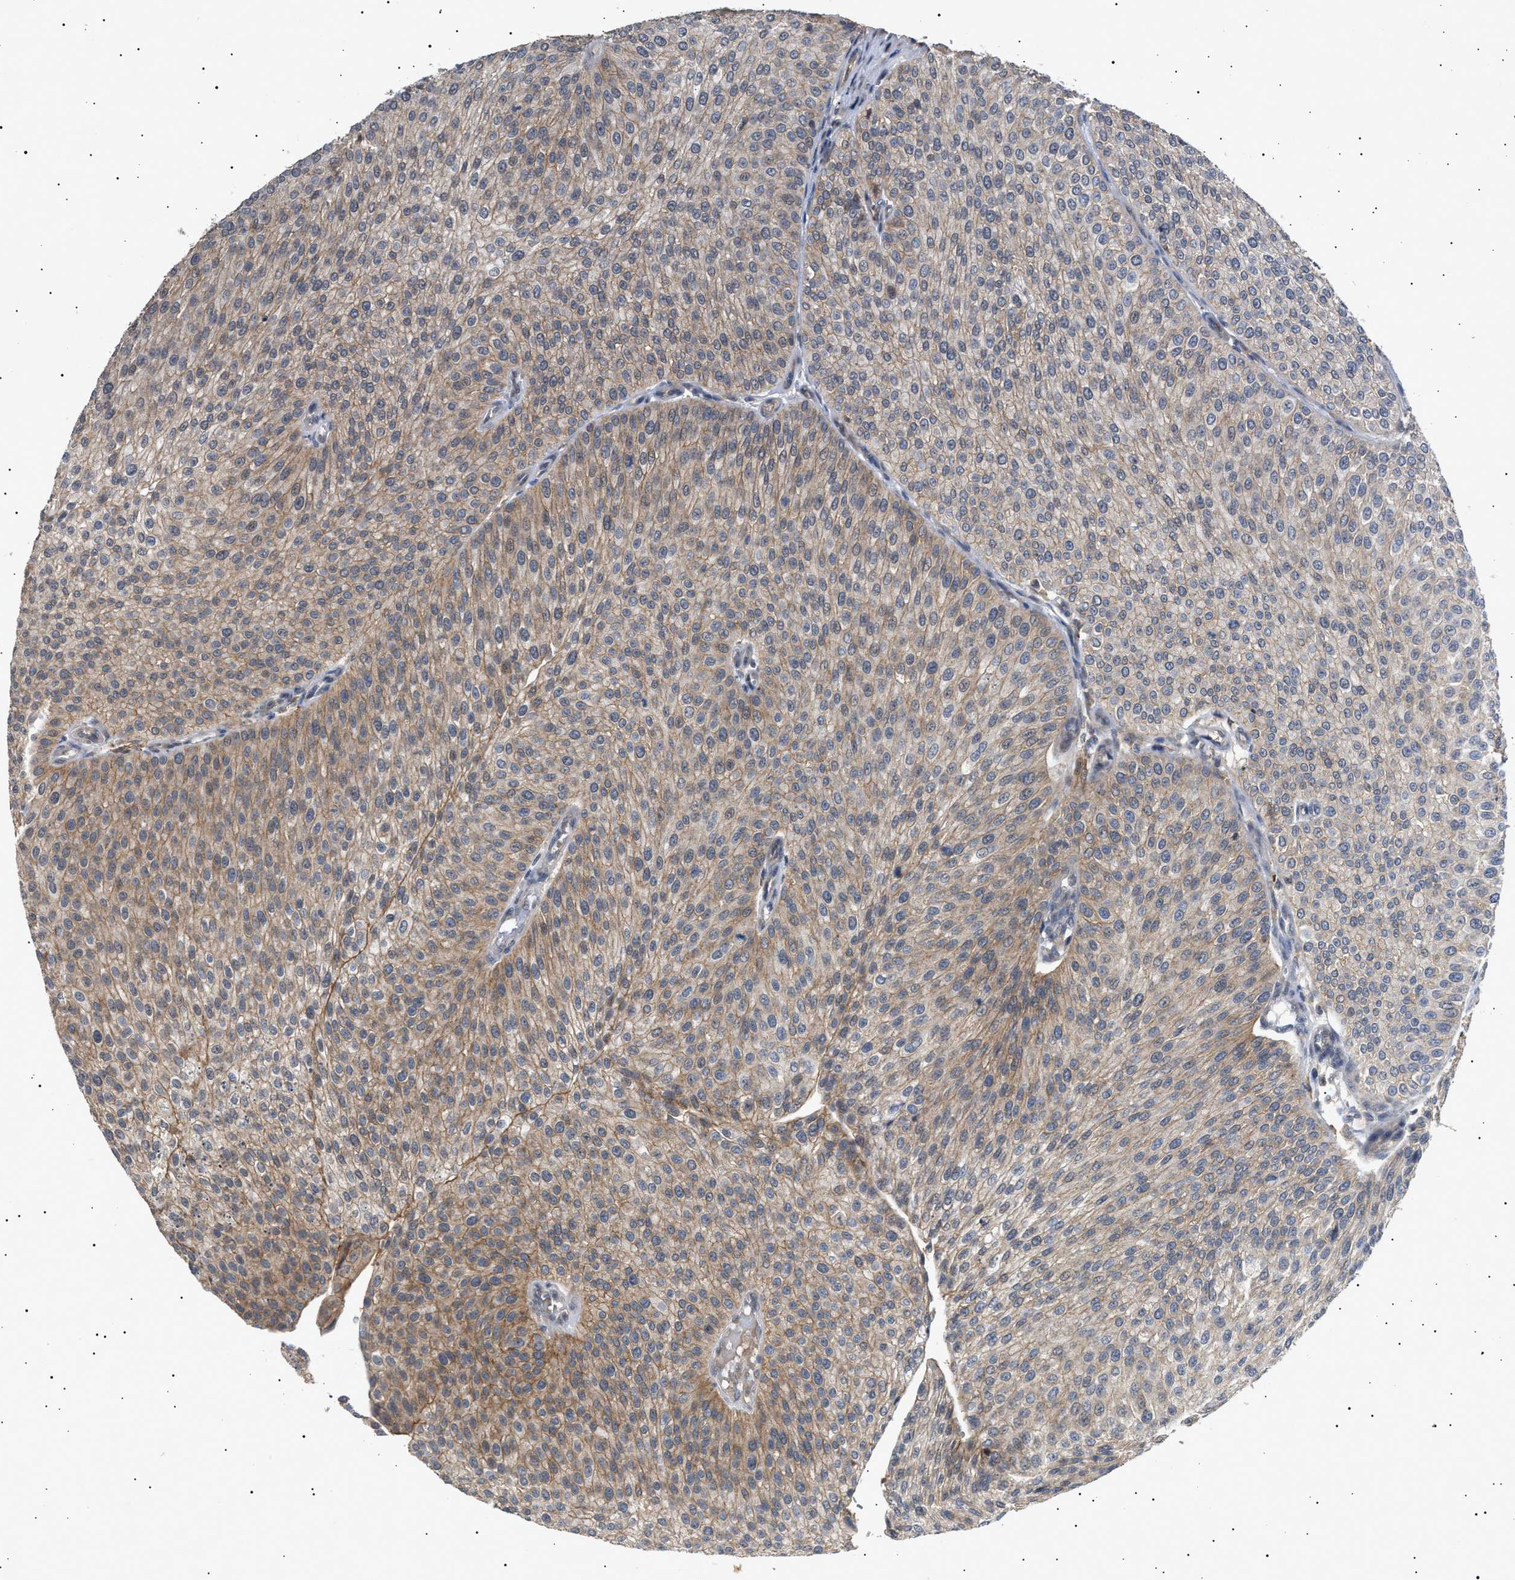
{"staining": {"intensity": "weak", "quantity": ">75%", "location": "cytoplasmic/membranous"}, "tissue": "urothelial cancer", "cell_type": "Tumor cells", "image_type": "cancer", "snomed": [{"axis": "morphology", "description": "Urothelial carcinoma, Low grade"}, {"axis": "topography", "description": "Smooth muscle"}, {"axis": "topography", "description": "Urinary bladder"}], "caption": "Tumor cells display low levels of weak cytoplasmic/membranous expression in approximately >75% of cells in low-grade urothelial carcinoma. (DAB (3,3'-diaminobenzidine) = brown stain, brightfield microscopy at high magnification).", "gene": "SIRT5", "patient": {"sex": "male", "age": 60}}